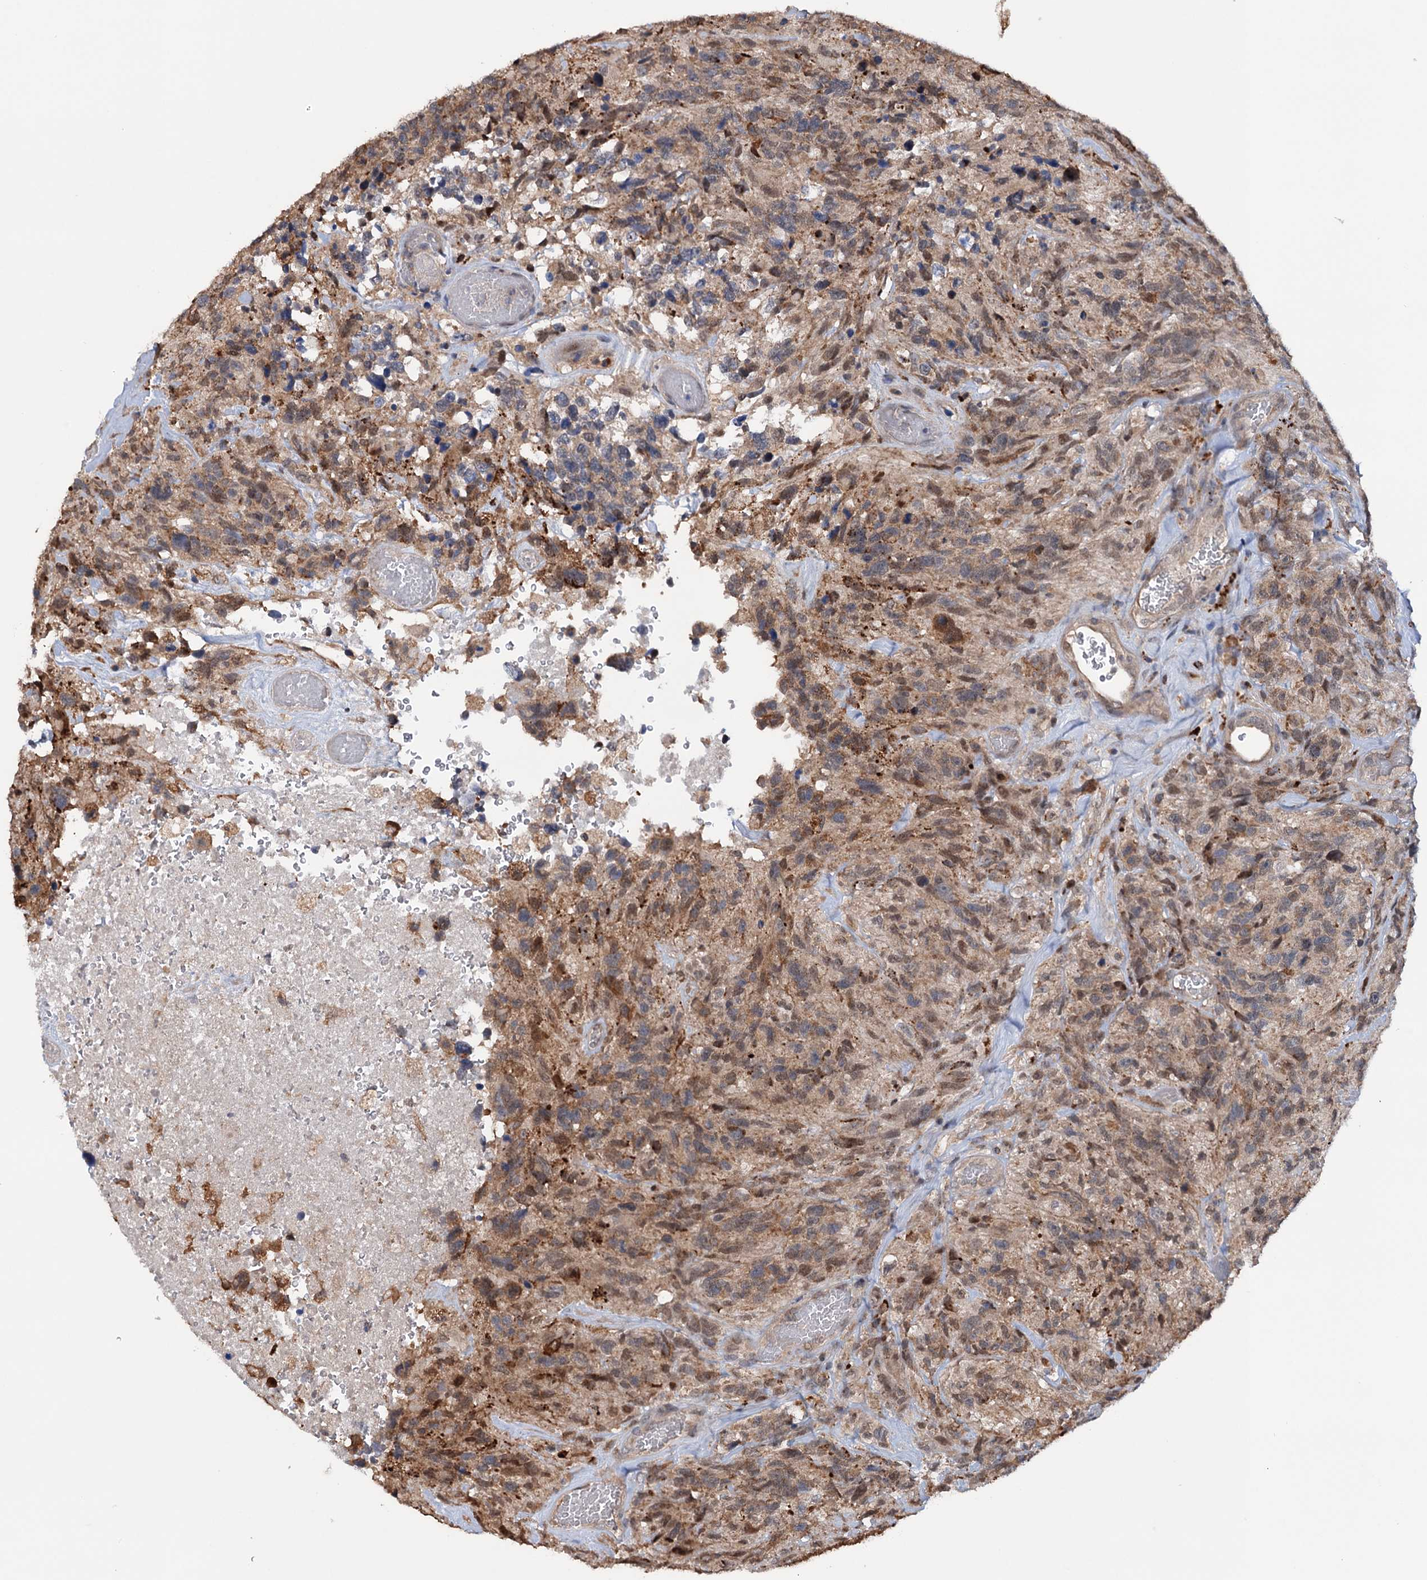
{"staining": {"intensity": "moderate", "quantity": "25%-75%", "location": "cytoplasmic/membranous"}, "tissue": "glioma", "cell_type": "Tumor cells", "image_type": "cancer", "snomed": [{"axis": "morphology", "description": "Glioma, malignant, High grade"}, {"axis": "topography", "description": "Brain"}], "caption": "This is a photomicrograph of immunohistochemistry (IHC) staining of glioma, which shows moderate positivity in the cytoplasmic/membranous of tumor cells.", "gene": "NCAPD2", "patient": {"sex": "male", "age": 69}}